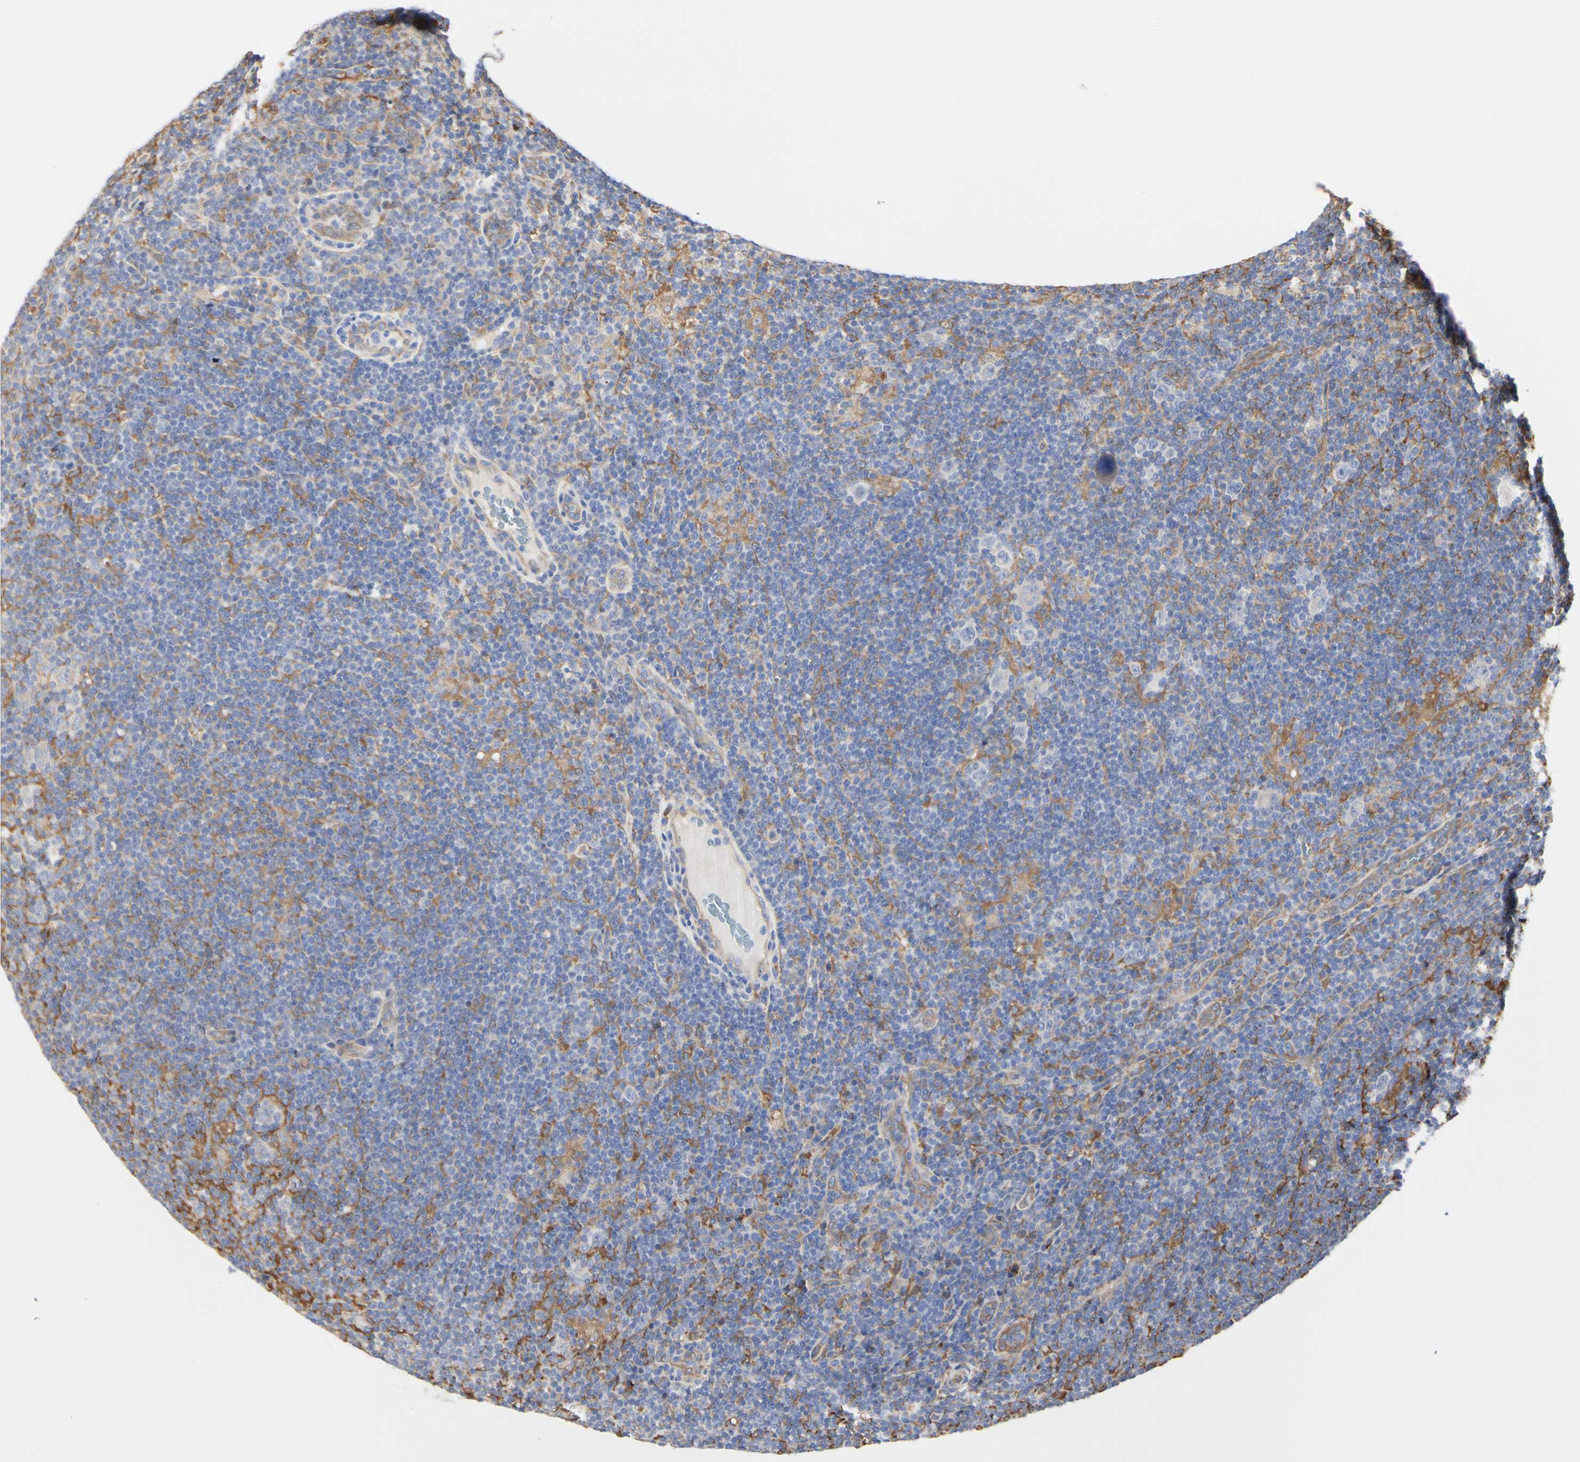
{"staining": {"intensity": "negative", "quantity": "none", "location": "none"}, "tissue": "lymphoma", "cell_type": "Tumor cells", "image_type": "cancer", "snomed": [{"axis": "morphology", "description": "Hodgkin's disease, NOS"}, {"axis": "topography", "description": "Lymph node"}], "caption": "Micrograph shows no significant protein staining in tumor cells of lymphoma.", "gene": "C3orf52", "patient": {"sex": "female", "age": 57}}